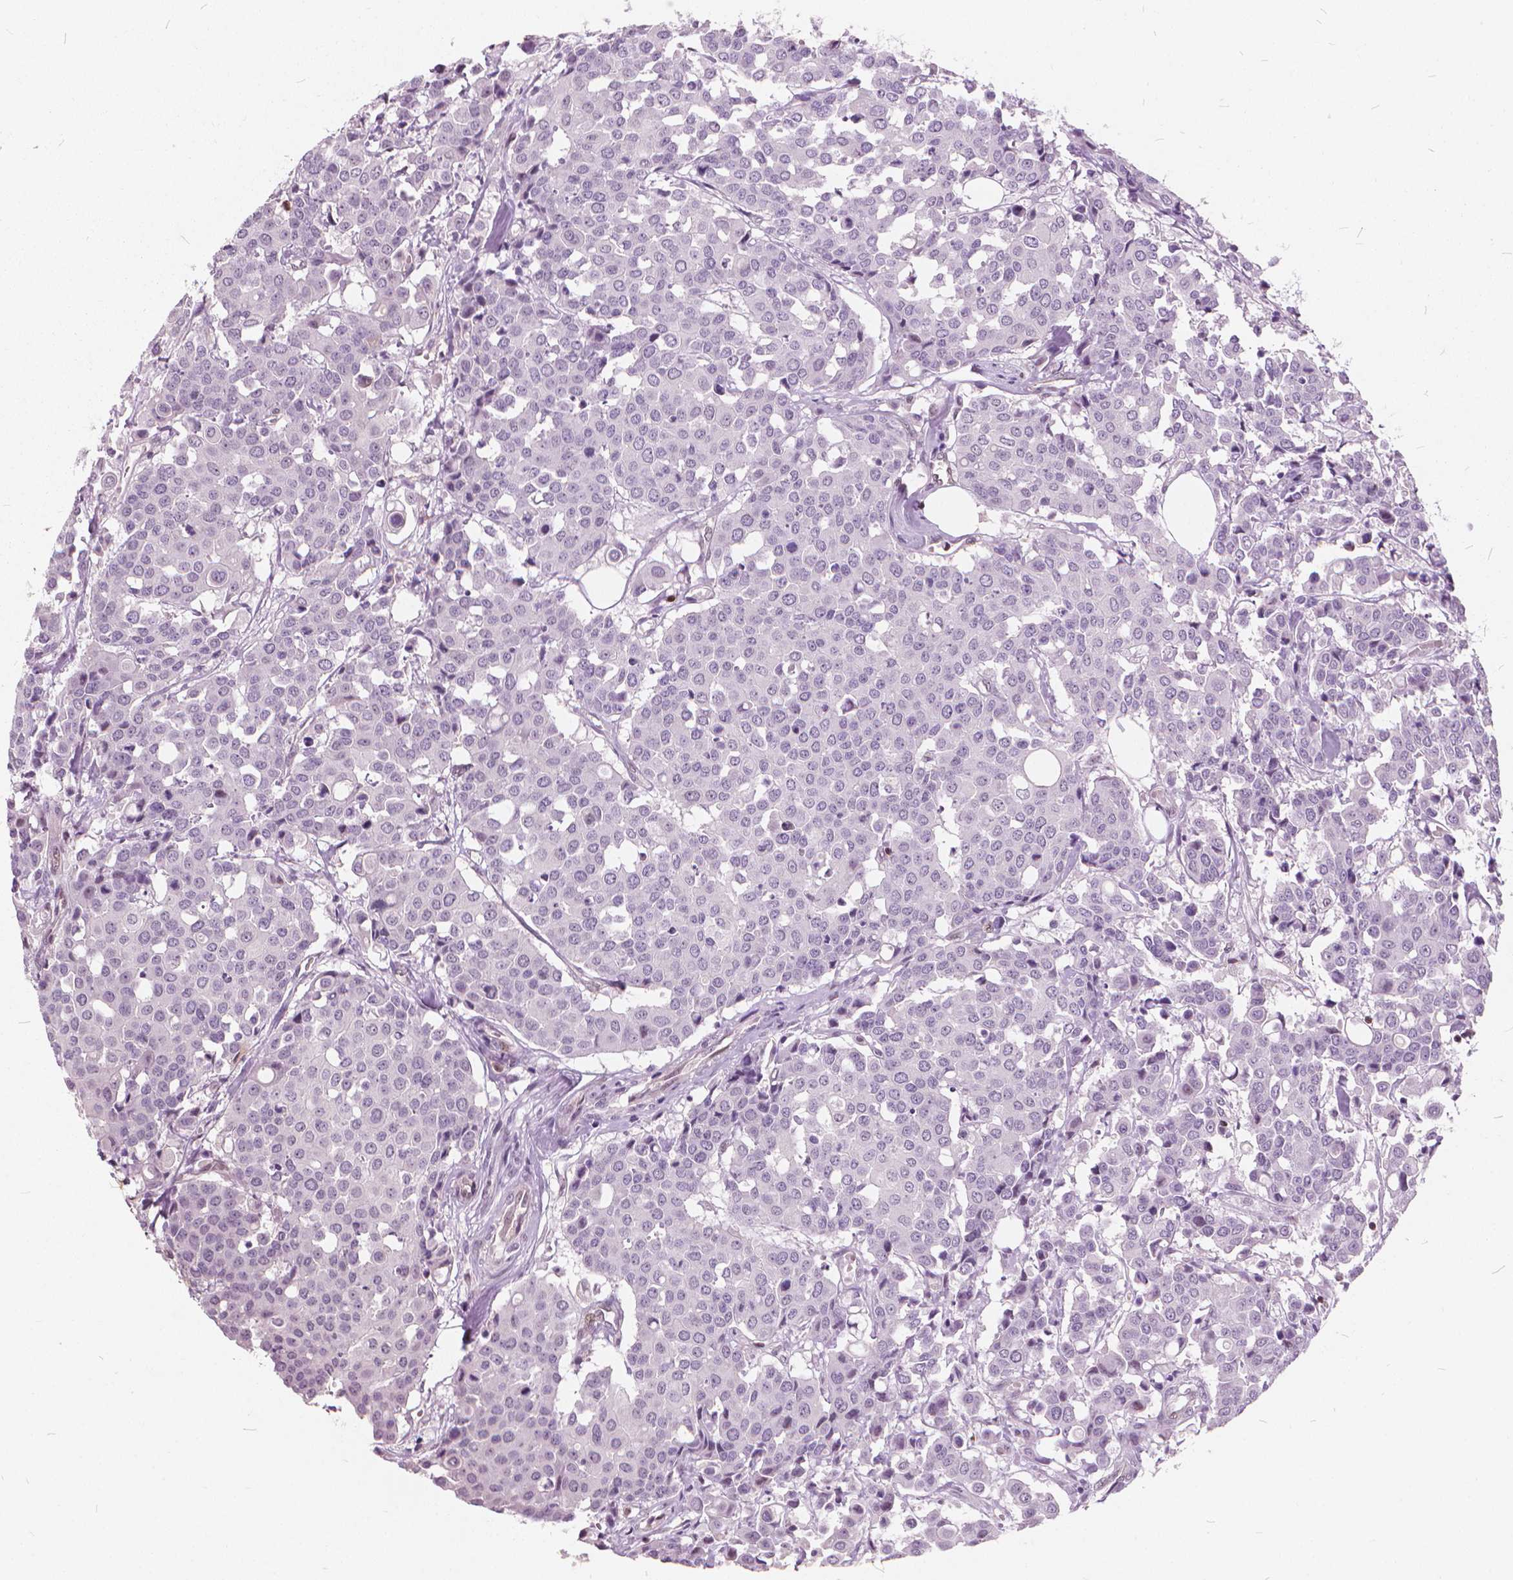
{"staining": {"intensity": "negative", "quantity": "none", "location": "none"}, "tissue": "carcinoid", "cell_type": "Tumor cells", "image_type": "cancer", "snomed": [{"axis": "morphology", "description": "Carcinoid, malignant, NOS"}, {"axis": "topography", "description": "Colon"}], "caption": "Carcinoid stained for a protein using immunohistochemistry (IHC) shows no expression tumor cells.", "gene": "STAT5B", "patient": {"sex": "male", "age": 81}}